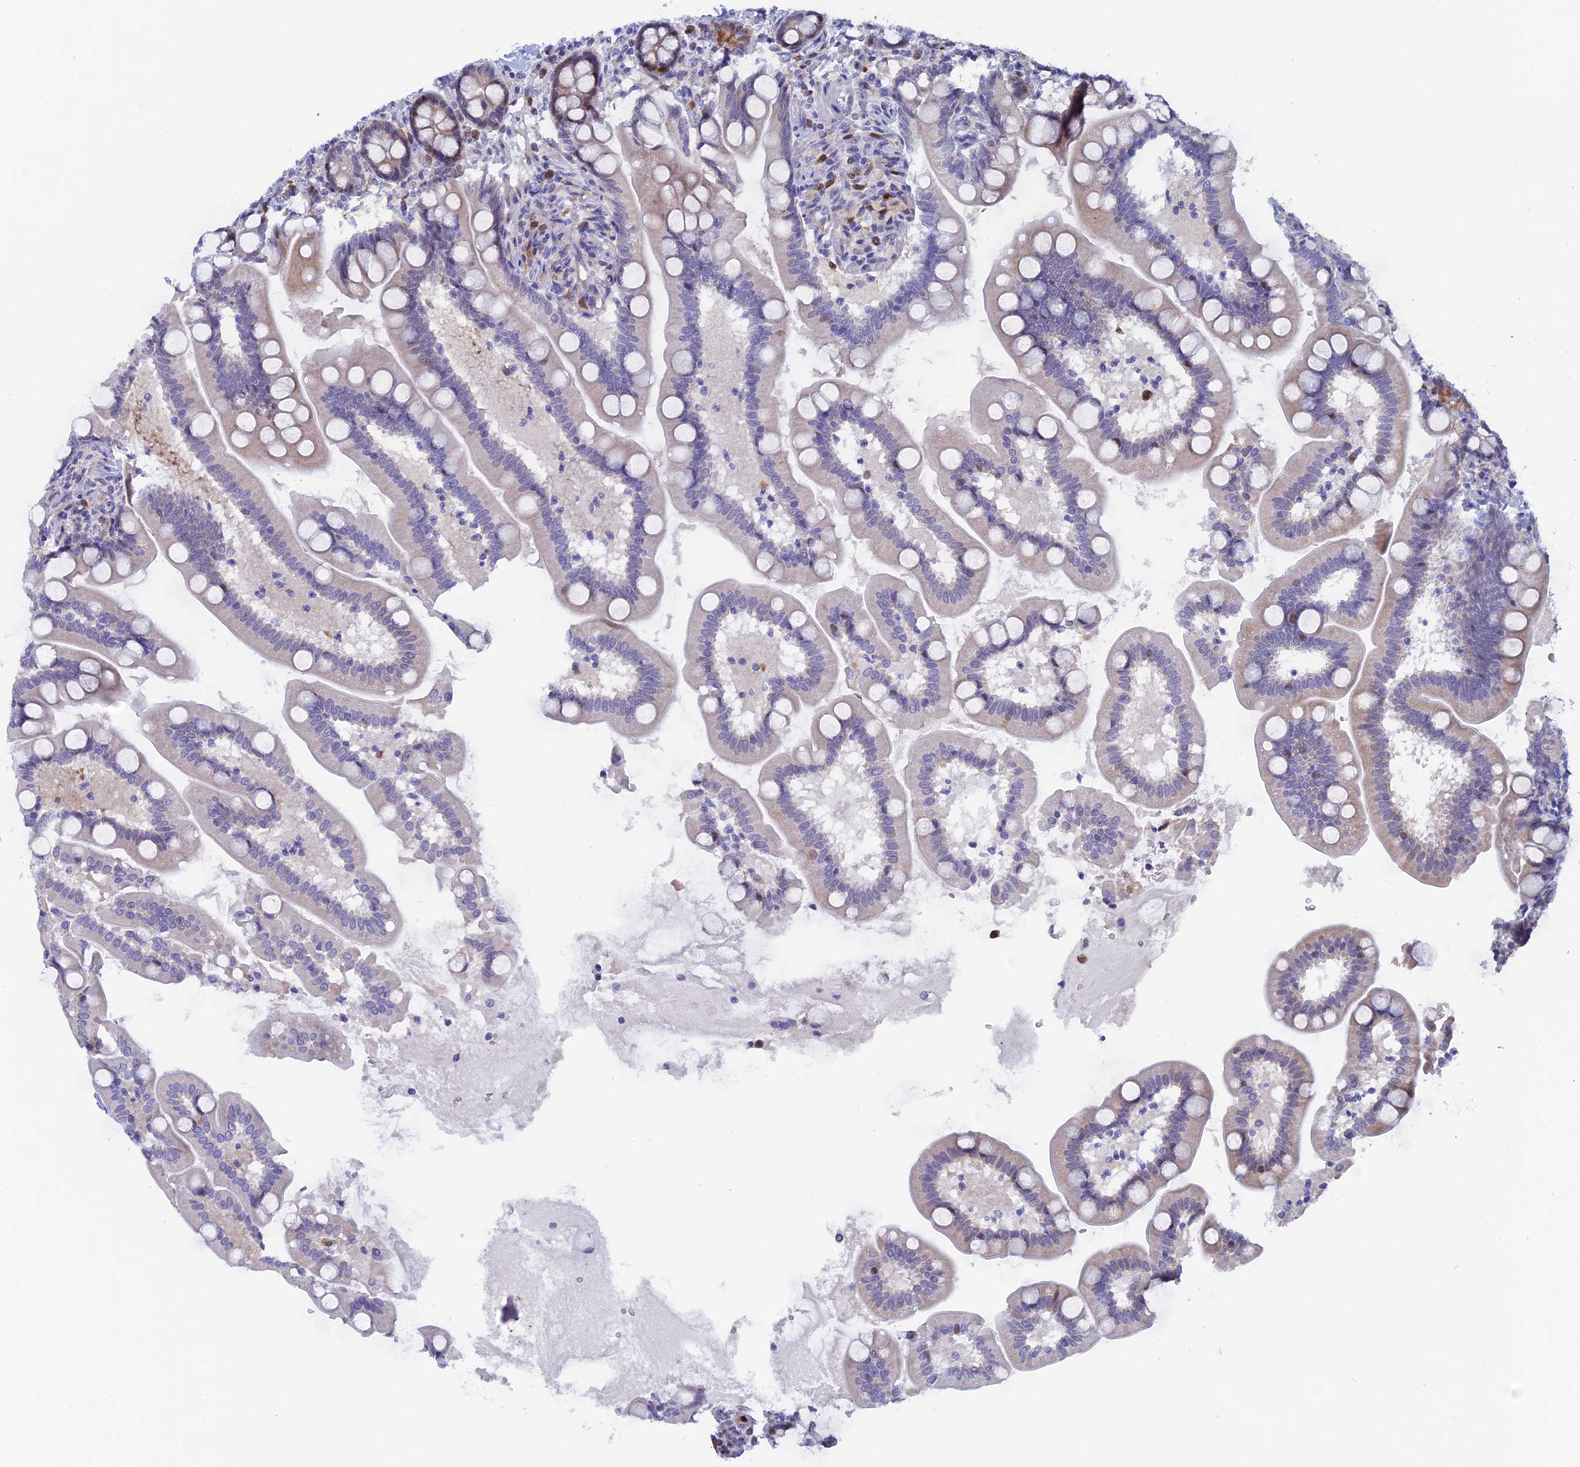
{"staining": {"intensity": "weak", "quantity": "25%-75%", "location": "cytoplasmic/membranous"}, "tissue": "small intestine", "cell_type": "Glandular cells", "image_type": "normal", "snomed": [{"axis": "morphology", "description": "Normal tissue, NOS"}, {"axis": "topography", "description": "Small intestine"}], "caption": "Weak cytoplasmic/membranous expression is present in about 25%-75% of glandular cells in normal small intestine.", "gene": "SLC26A1", "patient": {"sex": "female", "age": 64}}